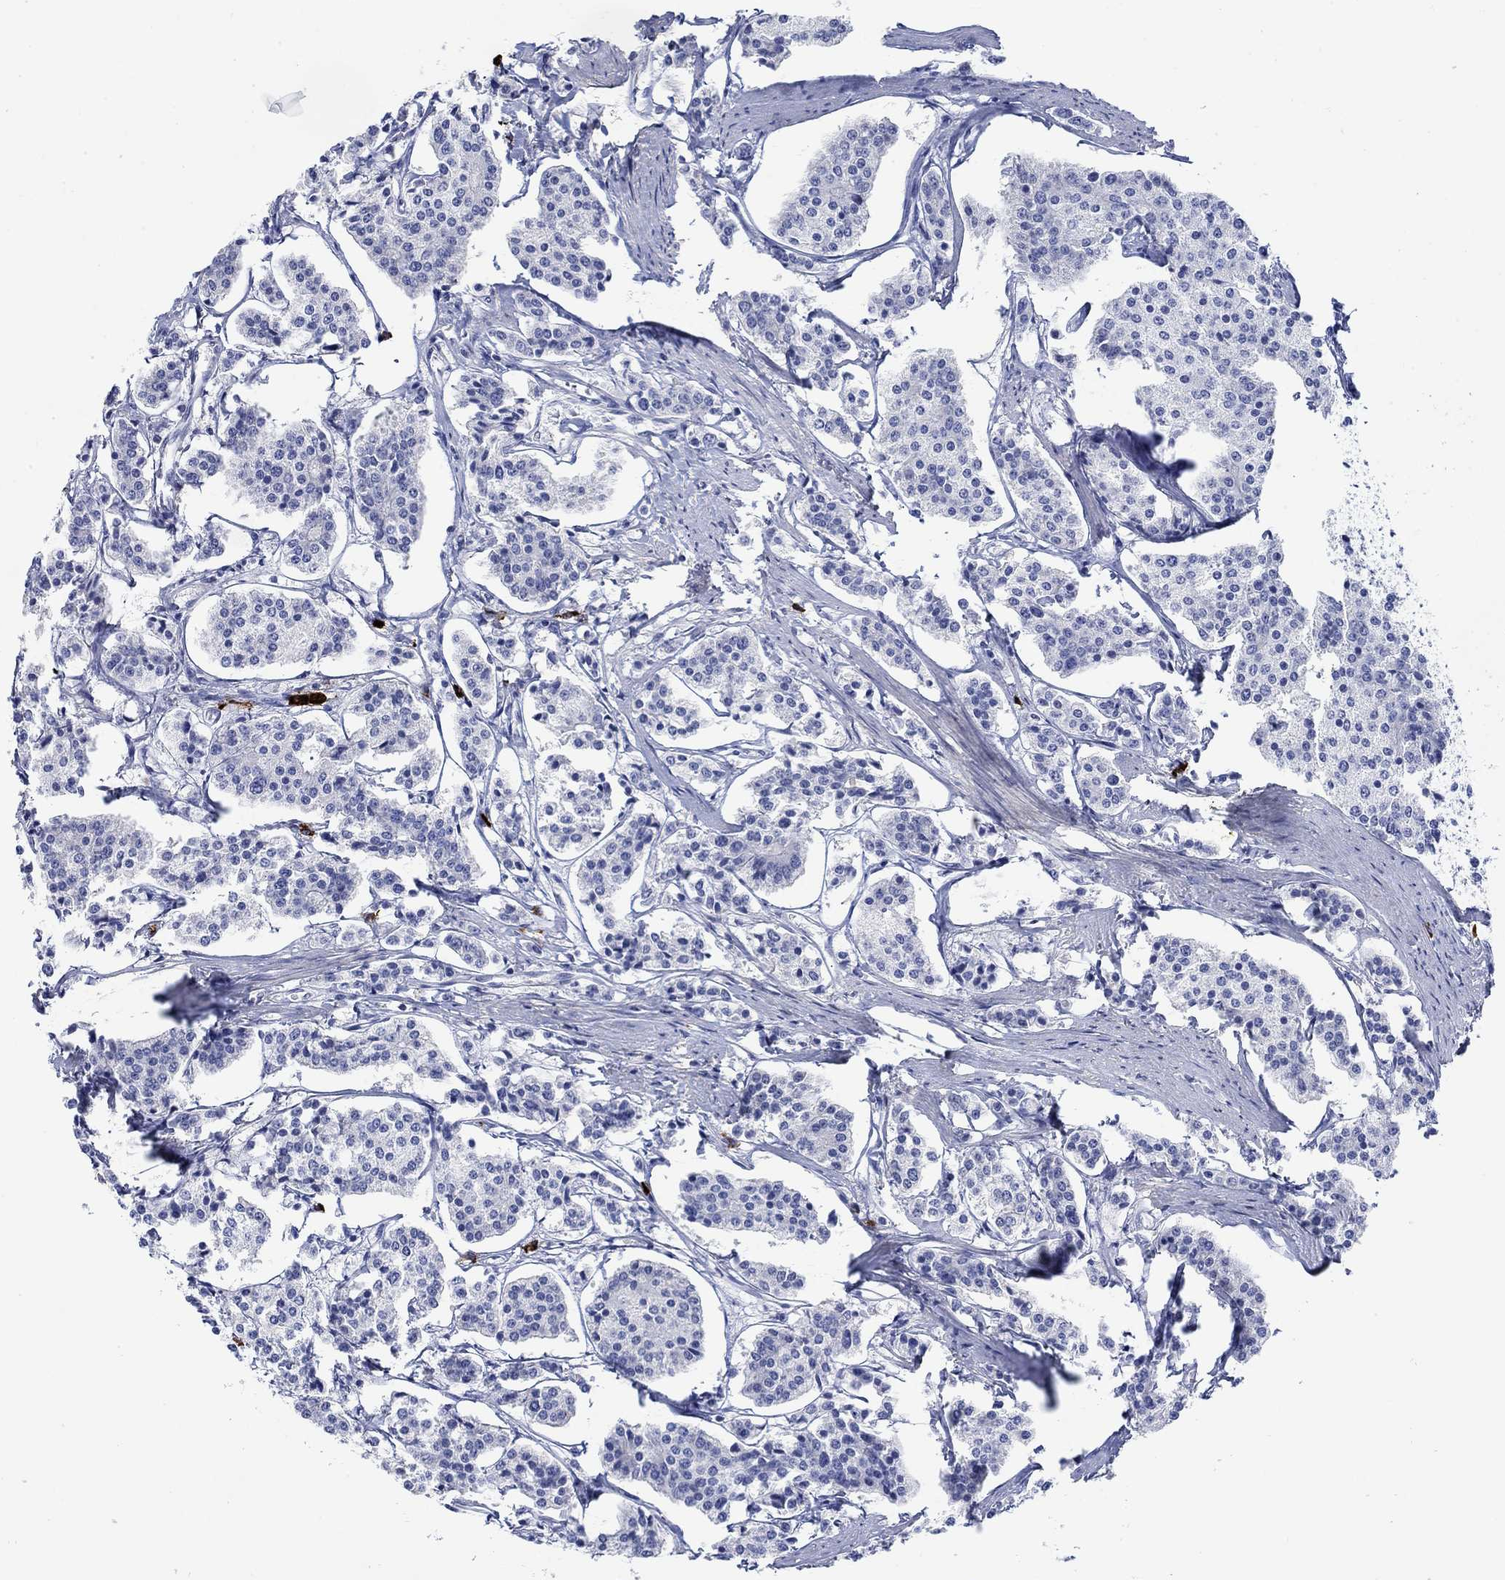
{"staining": {"intensity": "negative", "quantity": "none", "location": "none"}, "tissue": "carcinoid", "cell_type": "Tumor cells", "image_type": "cancer", "snomed": [{"axis": "morphology", "description": "Carcinoid, malignant, NOS"}, {"axis": "topography", "description": "Small intestine"}], "caption": "High power microscopy micrograph of an immunohistochemistry photomicrograph of carcinoid, revealing no significant staining in tumor cells. (Stains: DAB (3,3'-diaminobenzidine) immunohistochemistry with hematoxylin counter stain, Microscopy: brightfield microscopy at high magnification).", "gene": "P2RY6", "patient": {"sex": "female", "age": 65}}